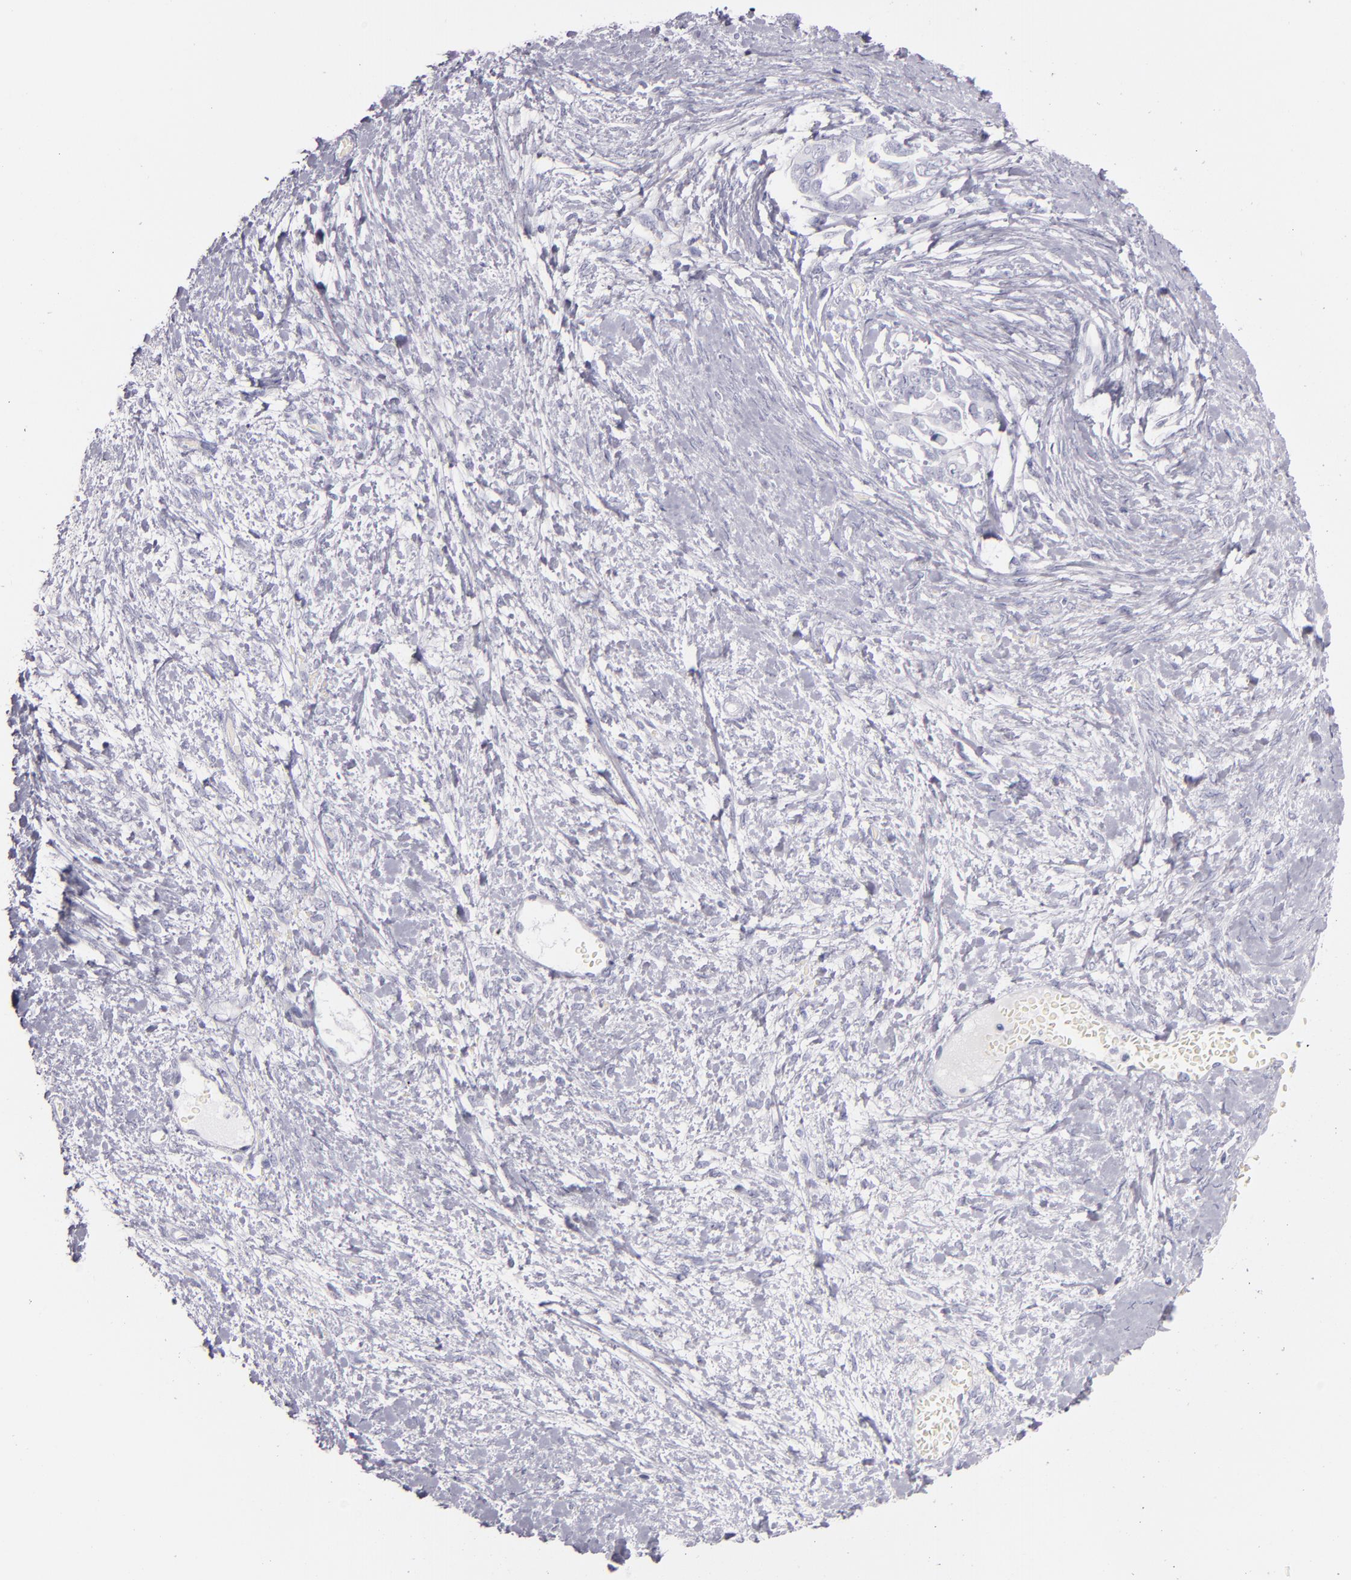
{"staining": {"intensity": "negative", "quantity": "none", "location": "none"}, "tissue": "ovarian cancer", "cell_type": "Tumor cells", "image_type": "cancer", "snomed": [{"axis": "morphology", "description": "Cystadenocarcinoma, serous, NOS"}, {"axis": "topography", "description": "Ovary"}], "caption": "High power microscopy micrograph of an IHC histopathology image of serous cystadenocarcinoma (ovarian), revealing no significant positivity in tumor cells.", "gene": "FABP1", "patient": {"sex": "female", "age": 69}}